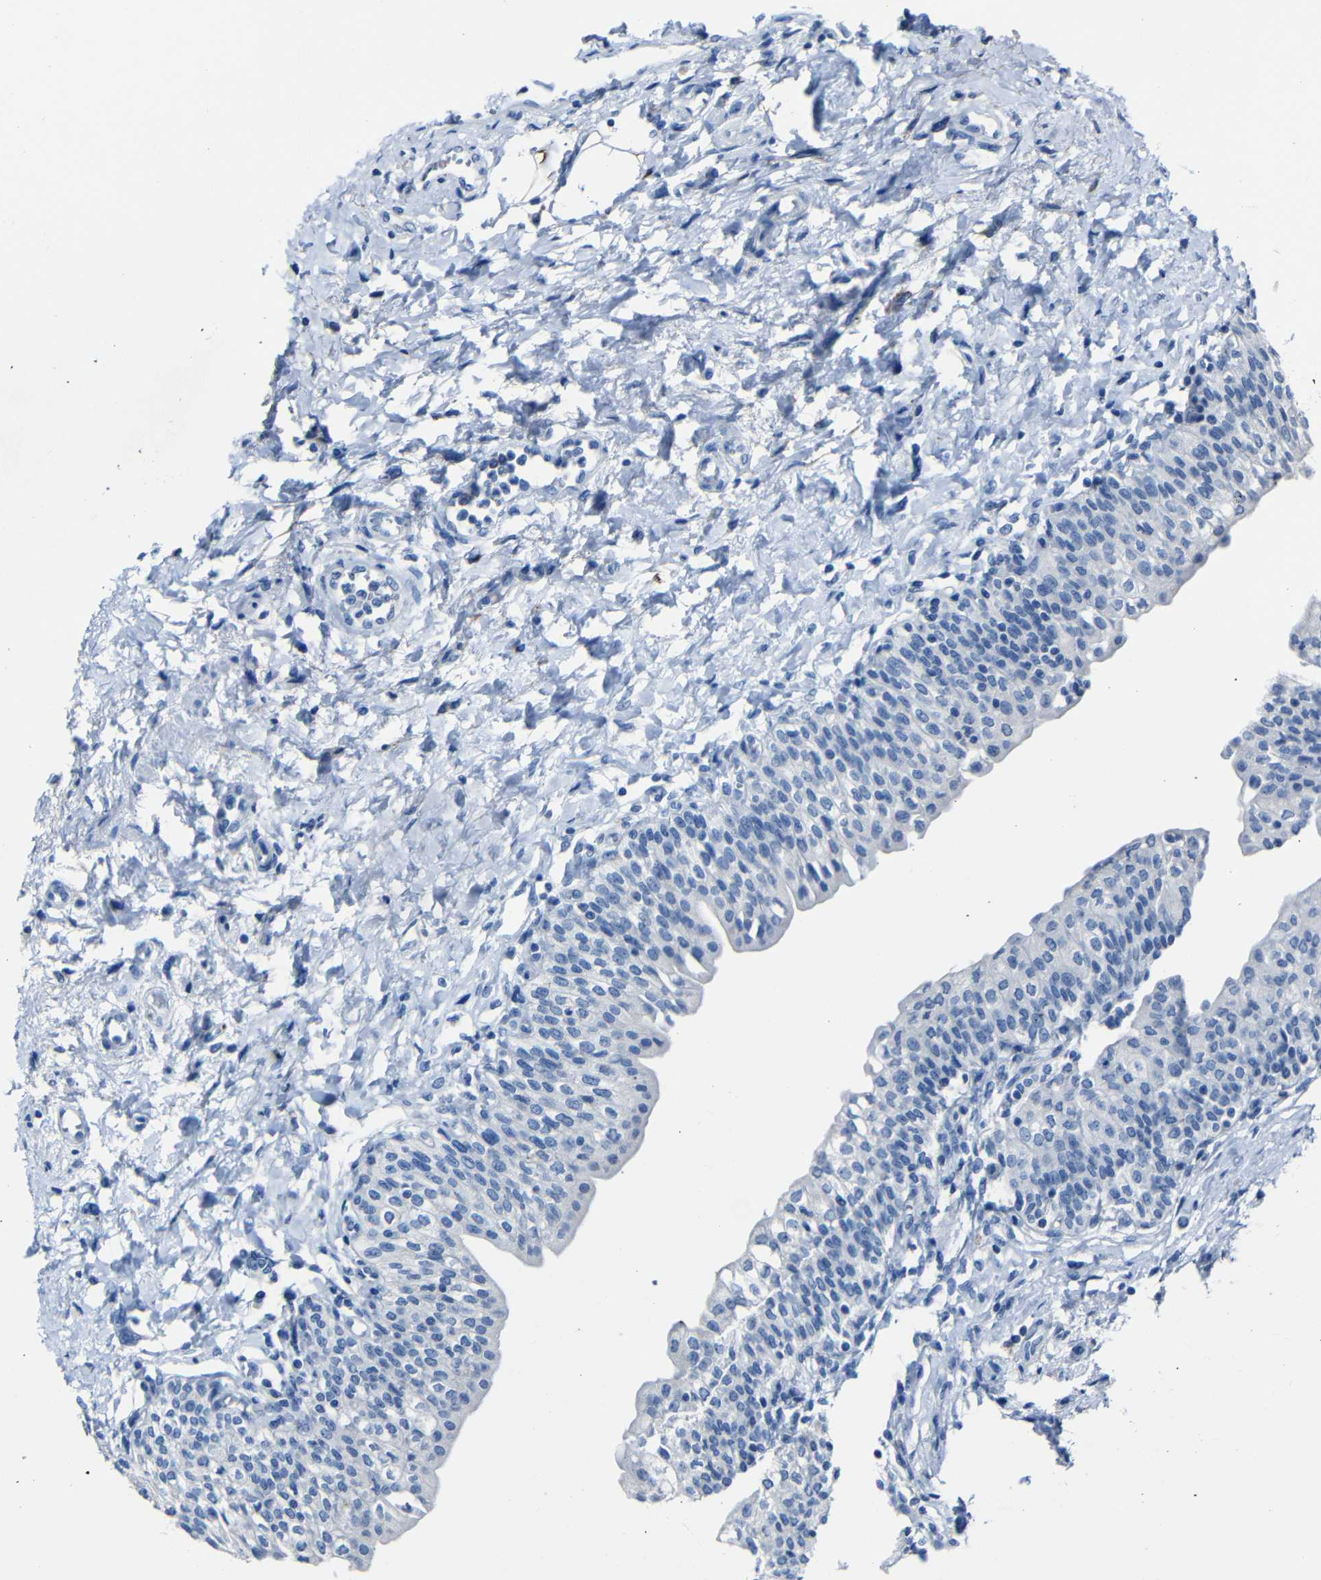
{"staining": {"intensity": "negative", "quantity": "none", "location": "none"}, "tissue": "urinary bladder", "cell_type": "Urothelial cells", "image_type": "normal", "snomed": [{"axis": "morphology", "description": "Normal tissue, NOS"}, {"axis": "topography", "description": "Urinary bladder"}], "caption": "Immunohistochemistry micrograph of unremarkable human urinary bladder stained for a protein (brown), which reveals no staining in urothelial cells.", "gene": "CLDN11", "patient": {"sex": "male", "age": 55}}